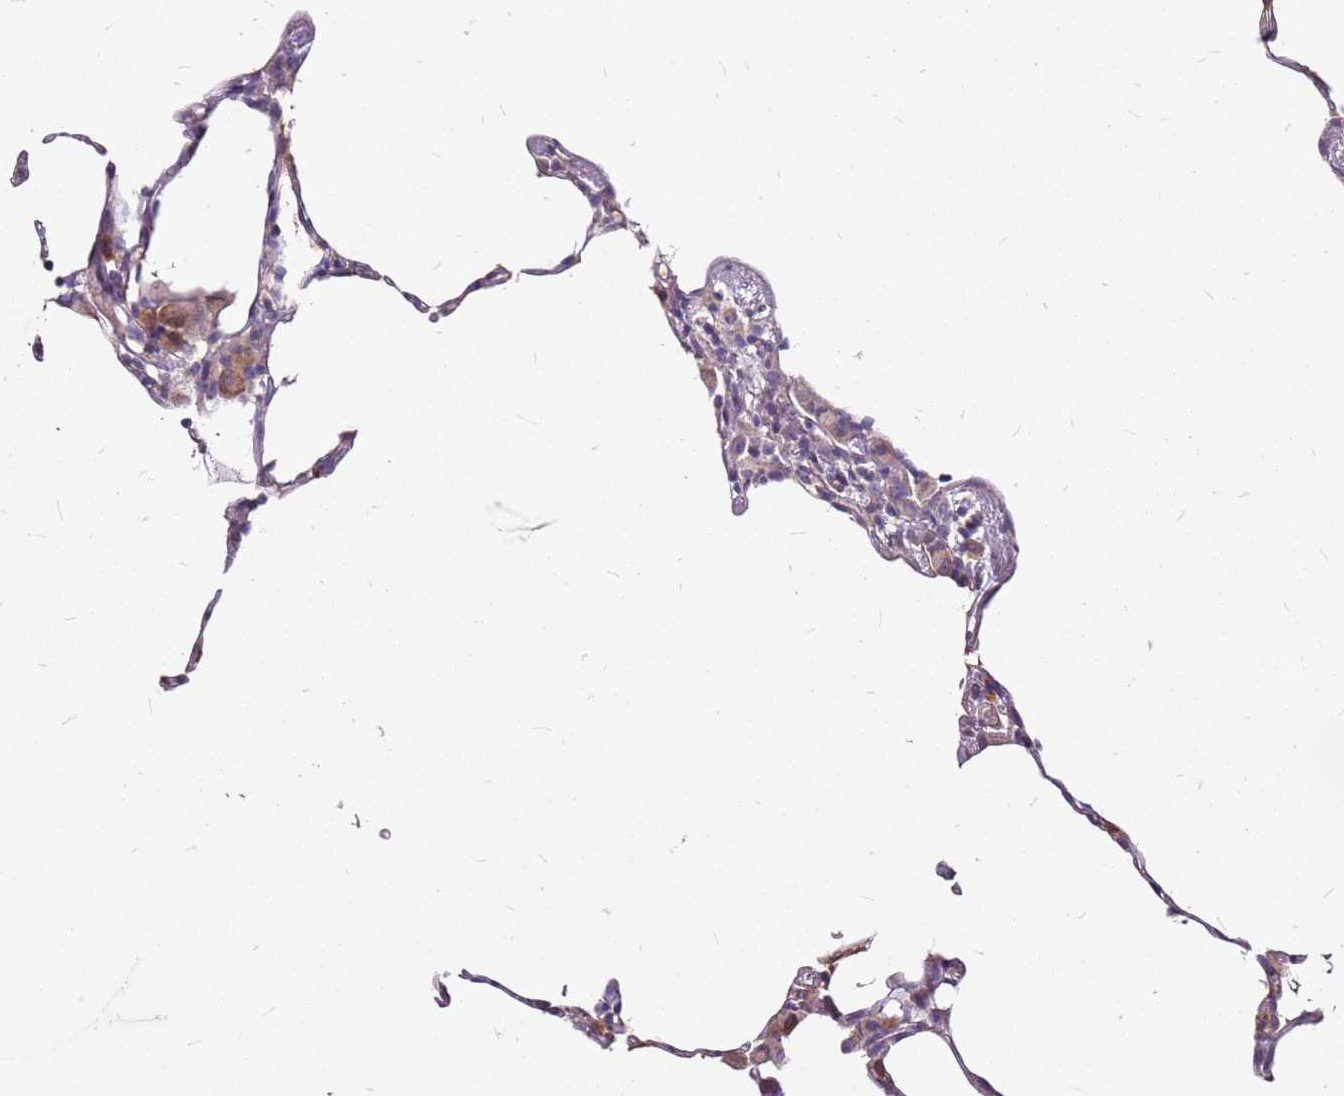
{"staining": {"intensity": "negative", "quantity": "none", "location": "none"}, "tissue": "lung", "cell_type": "Alveolar cells", "image_type": "normal", "snomed": [{"axis": "morphology", "description": "Normal tissue, NOS"}, {"axis": "topography", "description": "Lung"}], "caption": "Alveolar cells are negative for protein expression in benign human lung. (DAB (3,3'-diaminobenzidine) immunohistochemistry with hematoxylin counter stain).", "gene": "DCDC2C", "patient": {"sex": "female", "age": 57}}